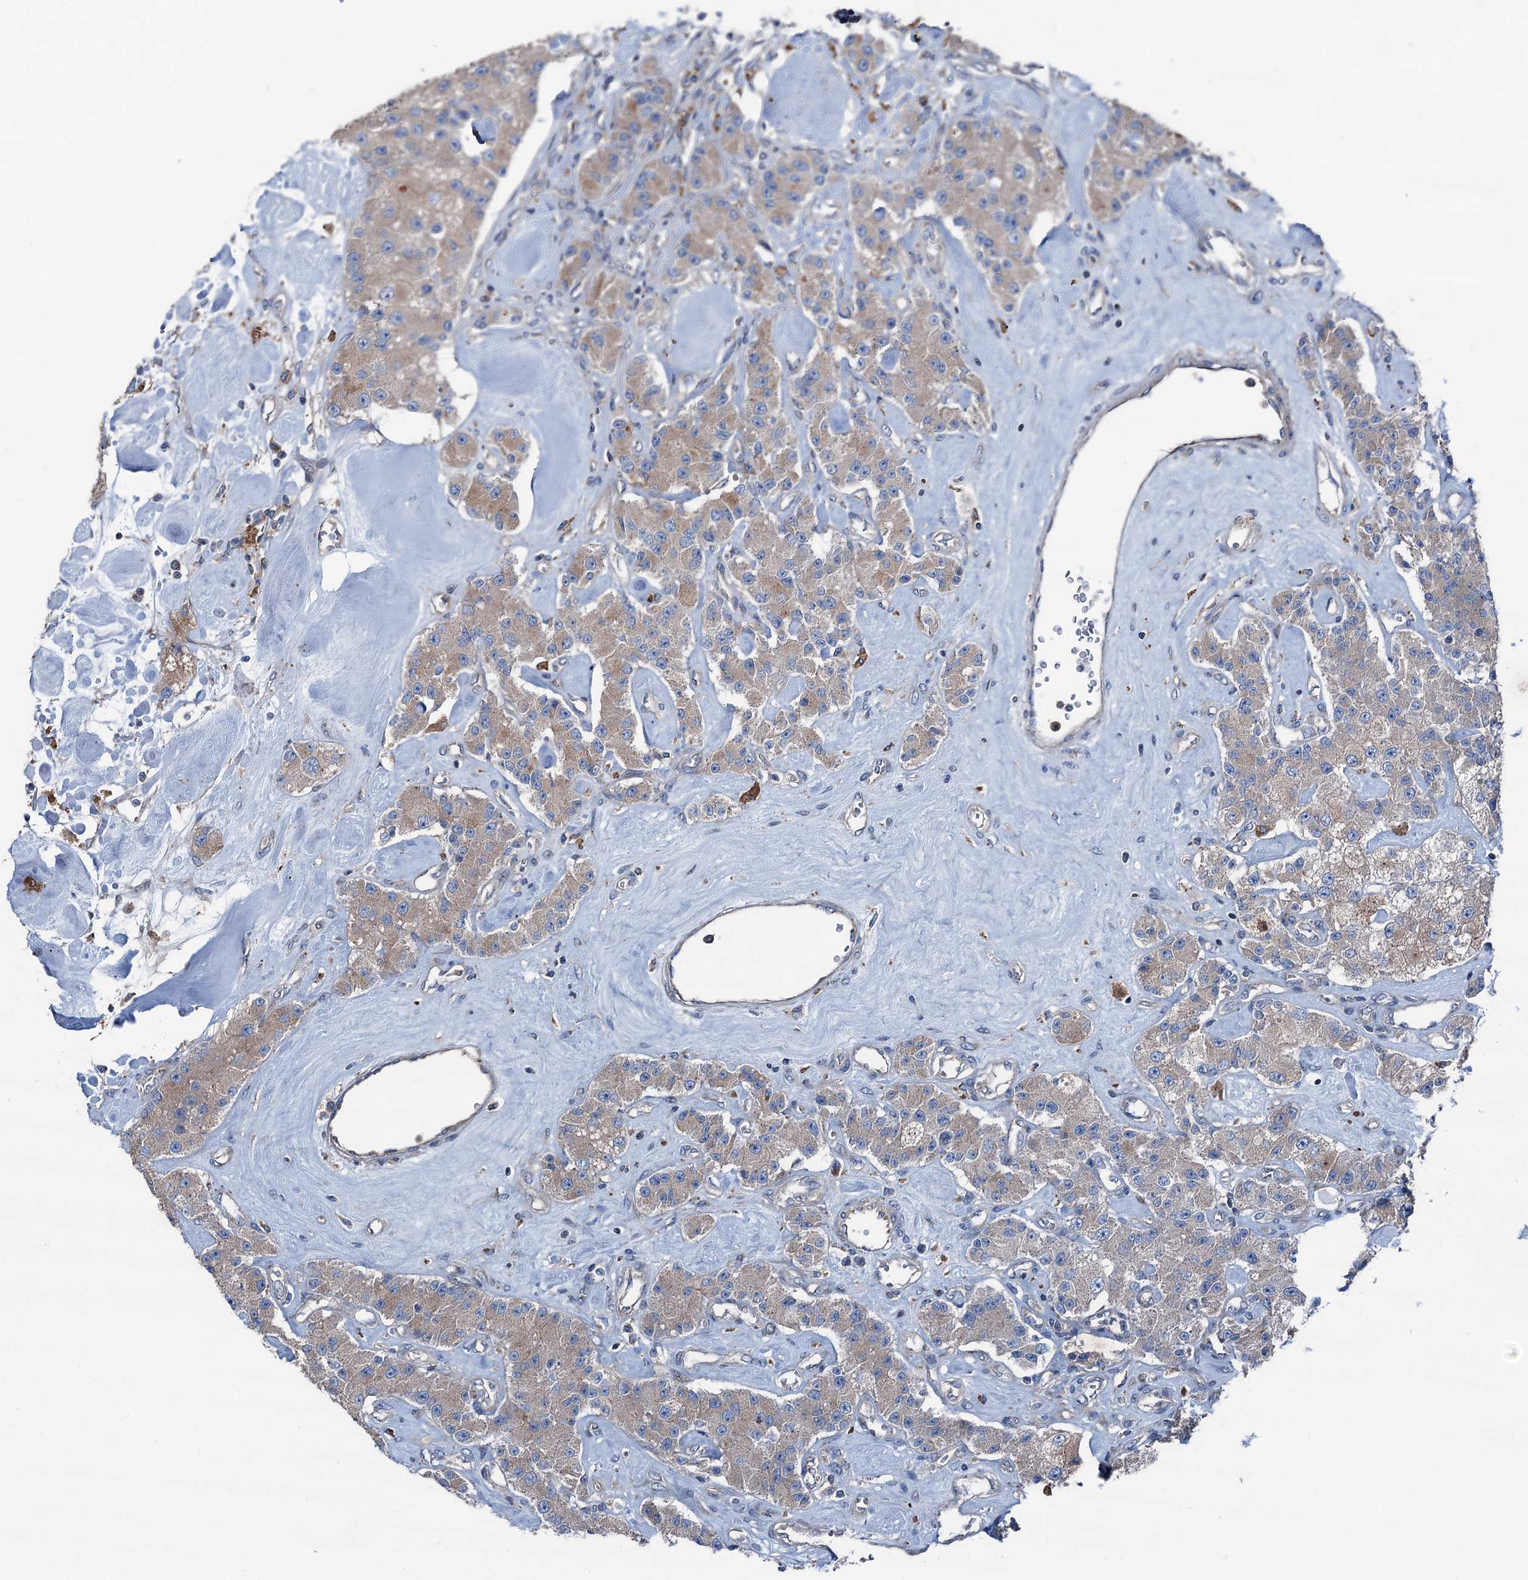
{"staining": {"intensity": "weak", "quantity": ">75%", "location": "cytoplasmic/membranous"}, "tissue": "carcinoid", "cell_type": "Tumor cells", "image_type": "cancer", "snomed": [{"axis": "morphology", "description": "Carcinoid, malignant, NOS"}, {"axis": "topography", "description": "Pancreas"}], "caption": "Weak cytoplasmic/membranous expression for a protein is present in about >75% of tumor cells of carcinoid using immunohistochemistry (IHC).", "gene": "RUFY1", "patient": {"sex": "male", "age": 41}}